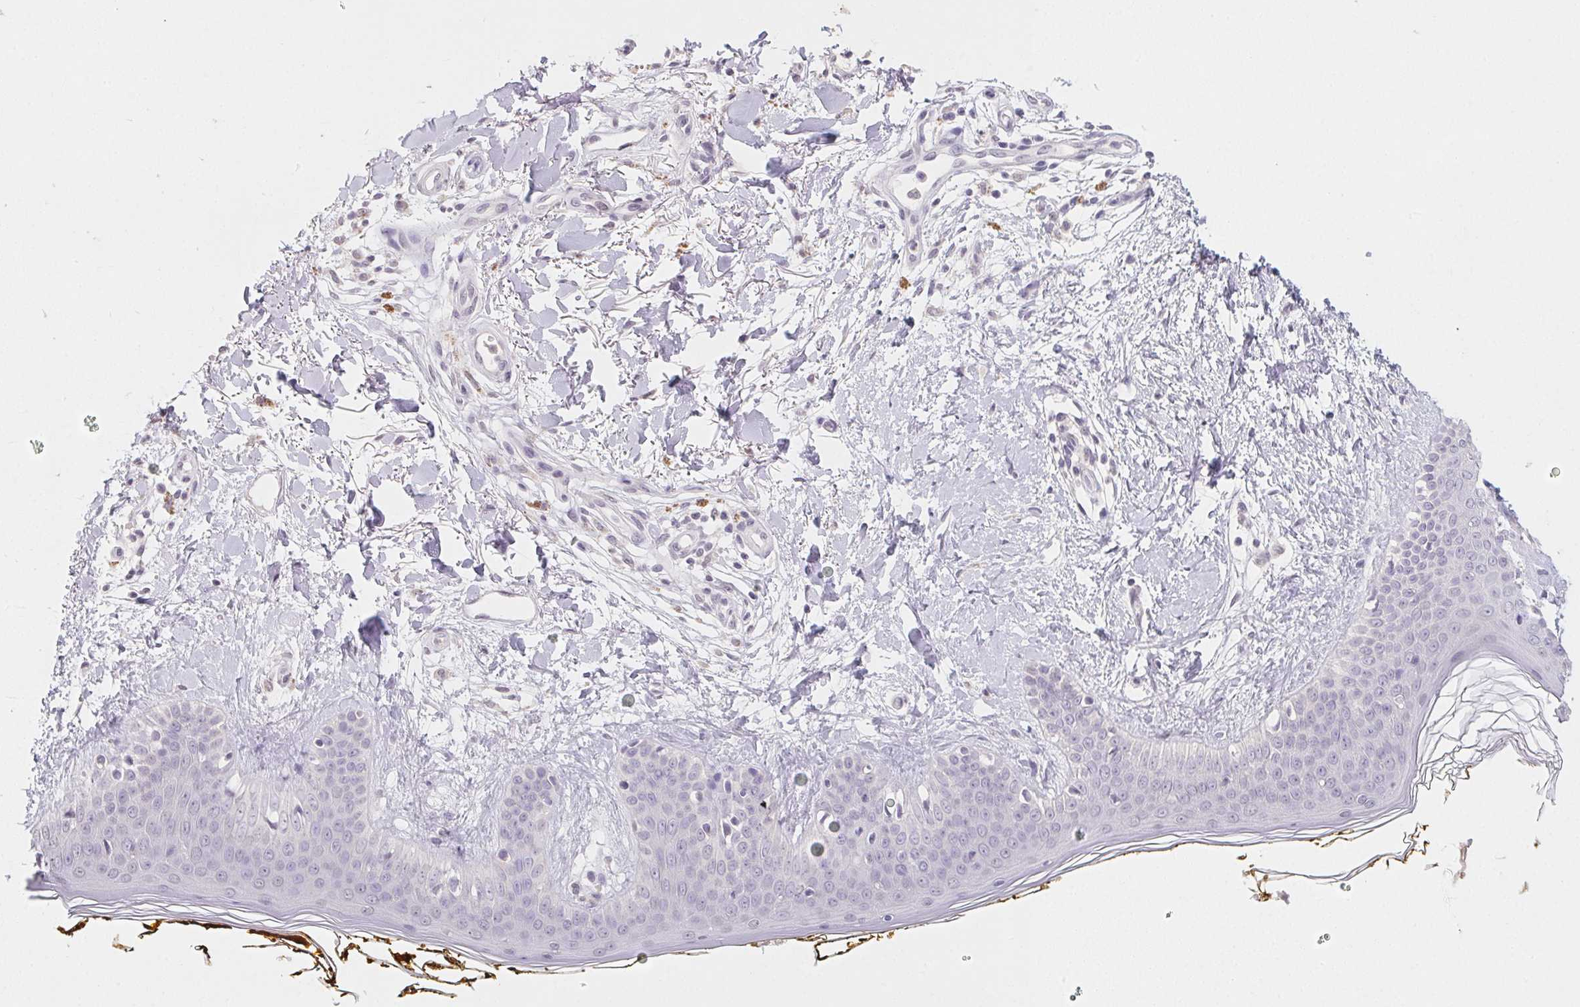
{"staining": {"intensity": "negative", "quantity": "none", "location": "none"}, "tissue": "skin", "cell_type": "Fibroblasts", "image_type": "normal", "snomed": [{"axis": "morphology", "description": "Normal tissue, NOS"}, {"axis": "topography", "description": "Skin"}], "caption": "The image exhibits no staining of fibroblasts in unremarkable skin.", "gene": "SLC6A18", "patient": {"sex": "female", "age": 34}}